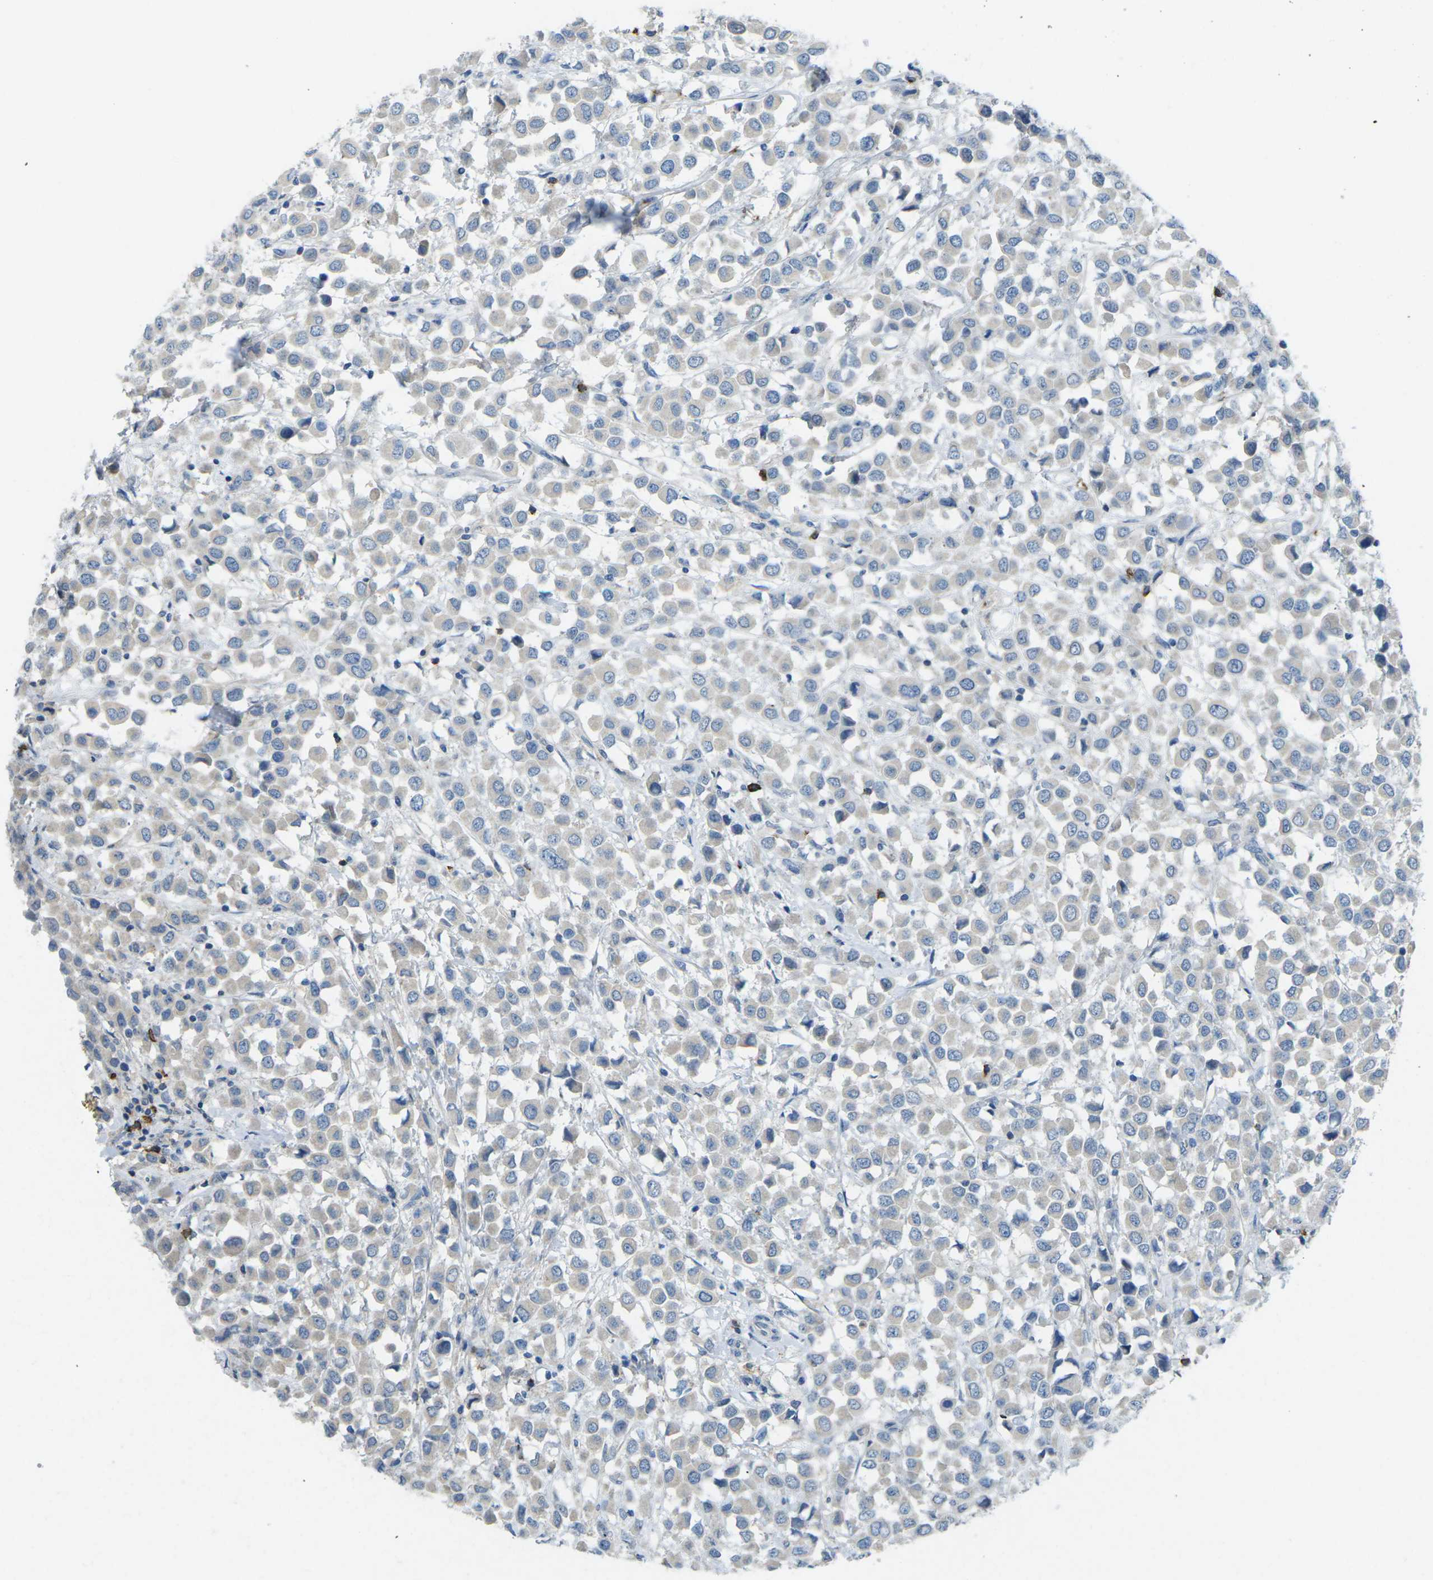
{"staining": {"intensity": "negative", "quantity": "none", "location": "none"}, "tissue": "breast cancer", "cell_type": "Tumor cells", "image_type": "cancer", "snomed": [{"axis": "morphology", "description": "Duct carcinoma"}, {"axis": "topography", "description": "Breast"}], "caption": "Invasive ductal carcinoma (breast) stained for a protein using IHC shows no positivity tumor cells.", "gene": "CD19", "patient": {"sex": "female", "age": 61}}